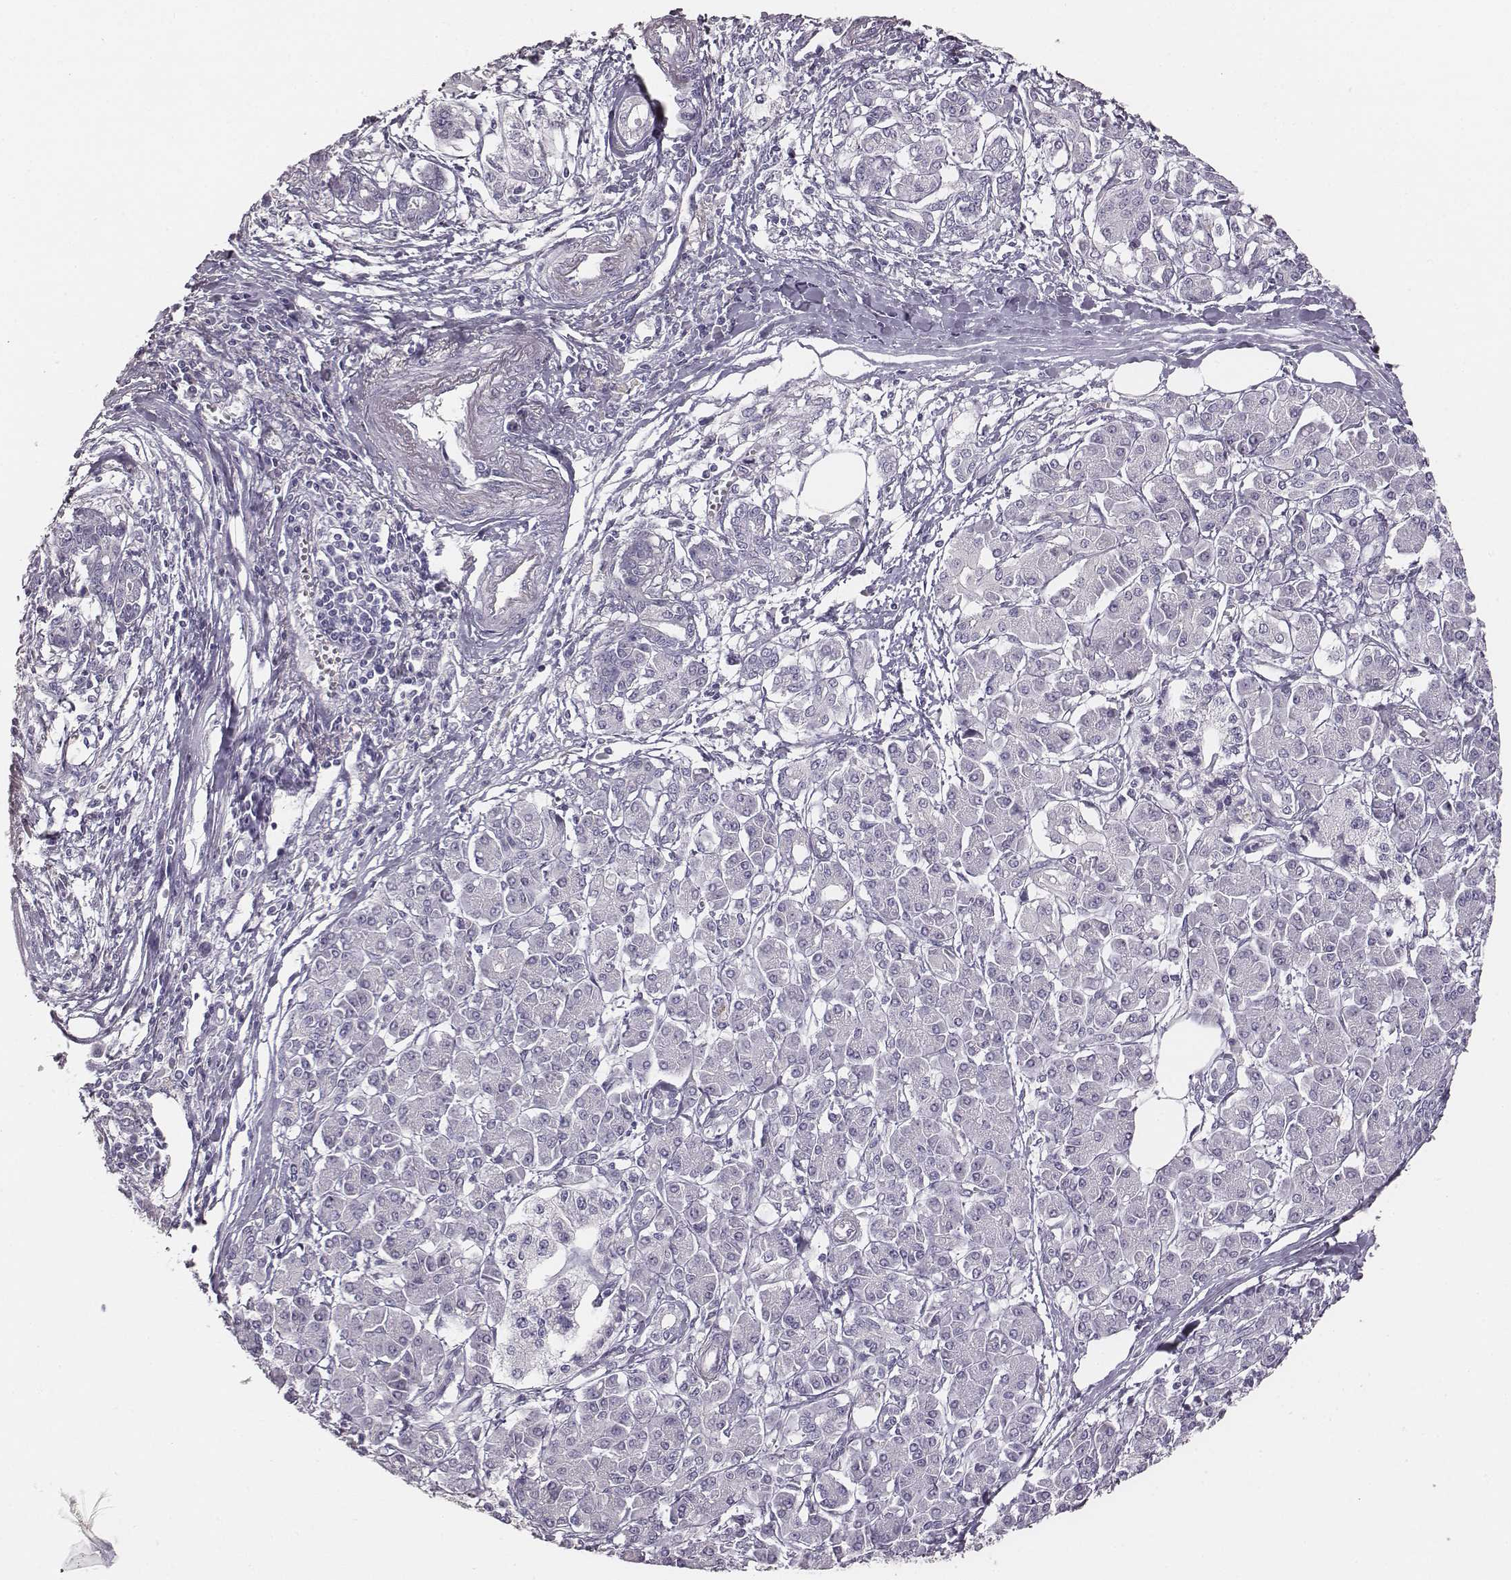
{"staining": {"intensity": "negative", "quantity": "none", "location": "none"}, "tissue": "pancreatic cancer", "cell_type": "Tumor cells", "image_type": "cancer", "snomed": [{"axis": "morphology", "description": "Adenocarcinoma, NOS"}, {"axis": "topography", "description": "Pancreas"}], "caption": "Tumor cells are negative for brown protein staining in pancreatic cancer.", "gene": "PBK", "patient": {"sex": "female", "age": 68}}